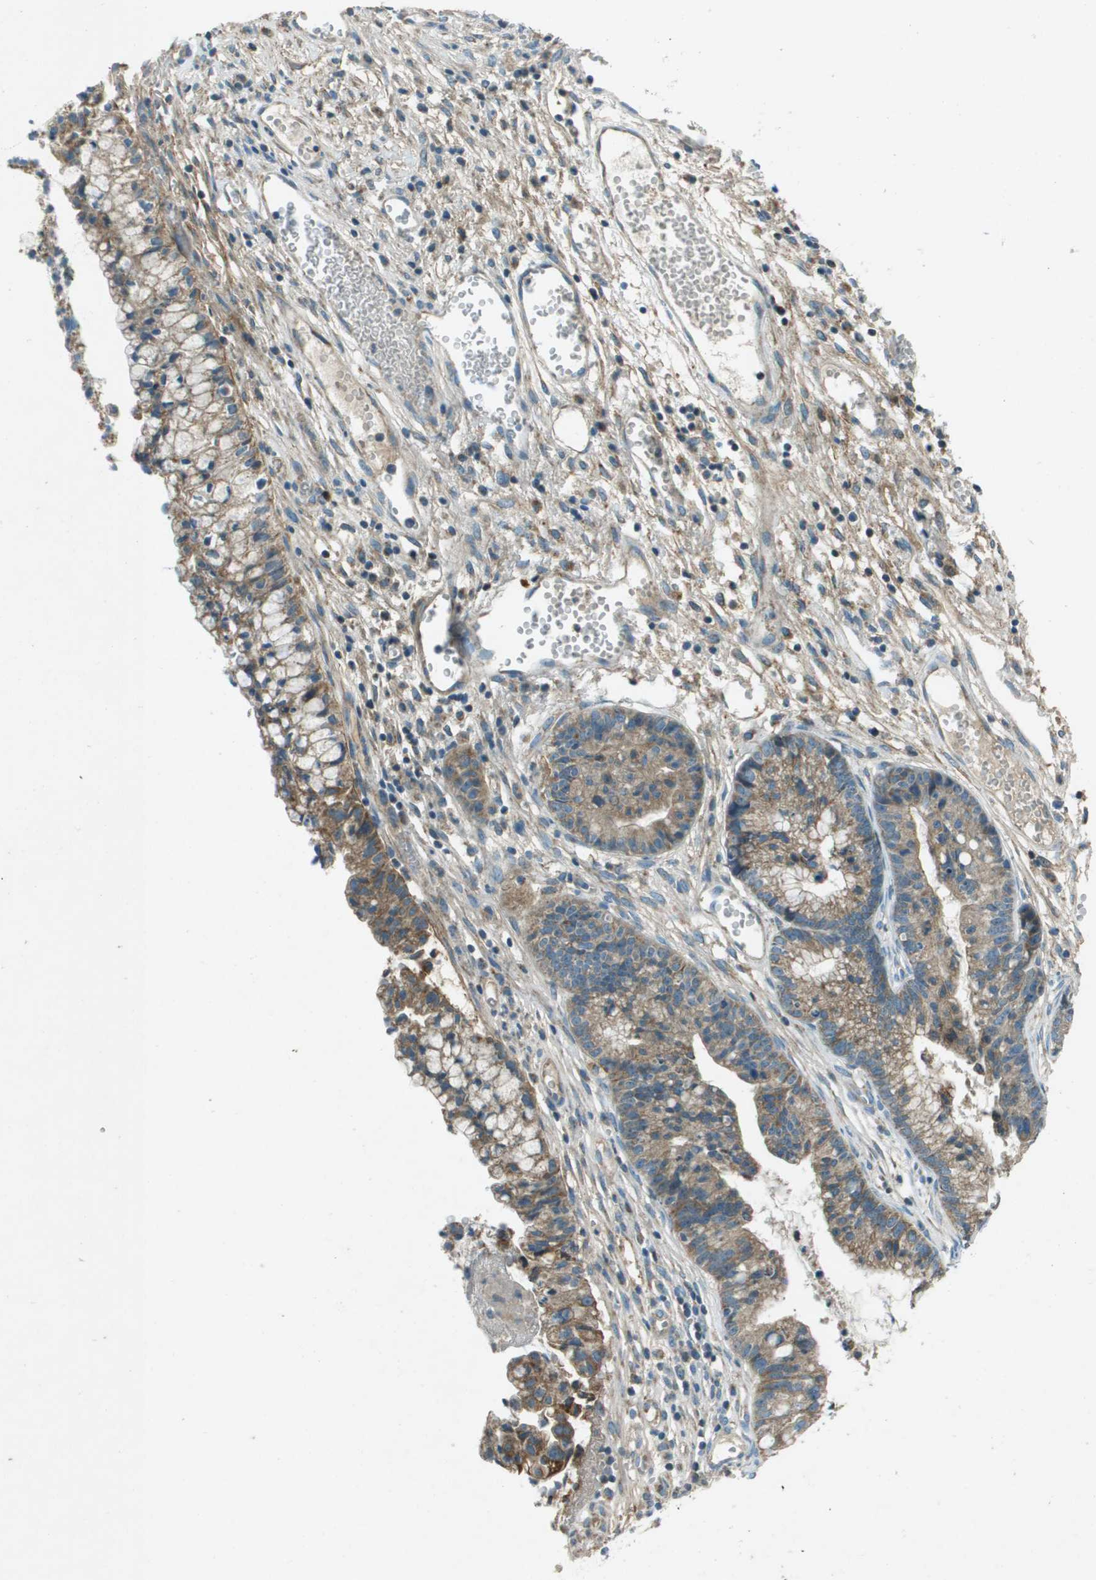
{"staining": {"intensity": "moderate", "quantity": ">75%", "location": "cytoplasmic/membranous"}, "tissue": "cervical cancer", "cell_type": "Tumor cells", "image_type": "cancer", "snomed": [{"axis": "morphology", "description": "Adenocarcinoma, NOS"}, {"axis": "topography", "description": "Cervix"}], "caption": "A micrograph showing moderate cytoplasmic/membranous expression in approximately >75% of tumor cells in cervical cancer (adenocarcinoma), as visualized by brown immunohistochemical staining.", "gene": "MIGA1", "patient": {"sex": "female", "age": 44}}